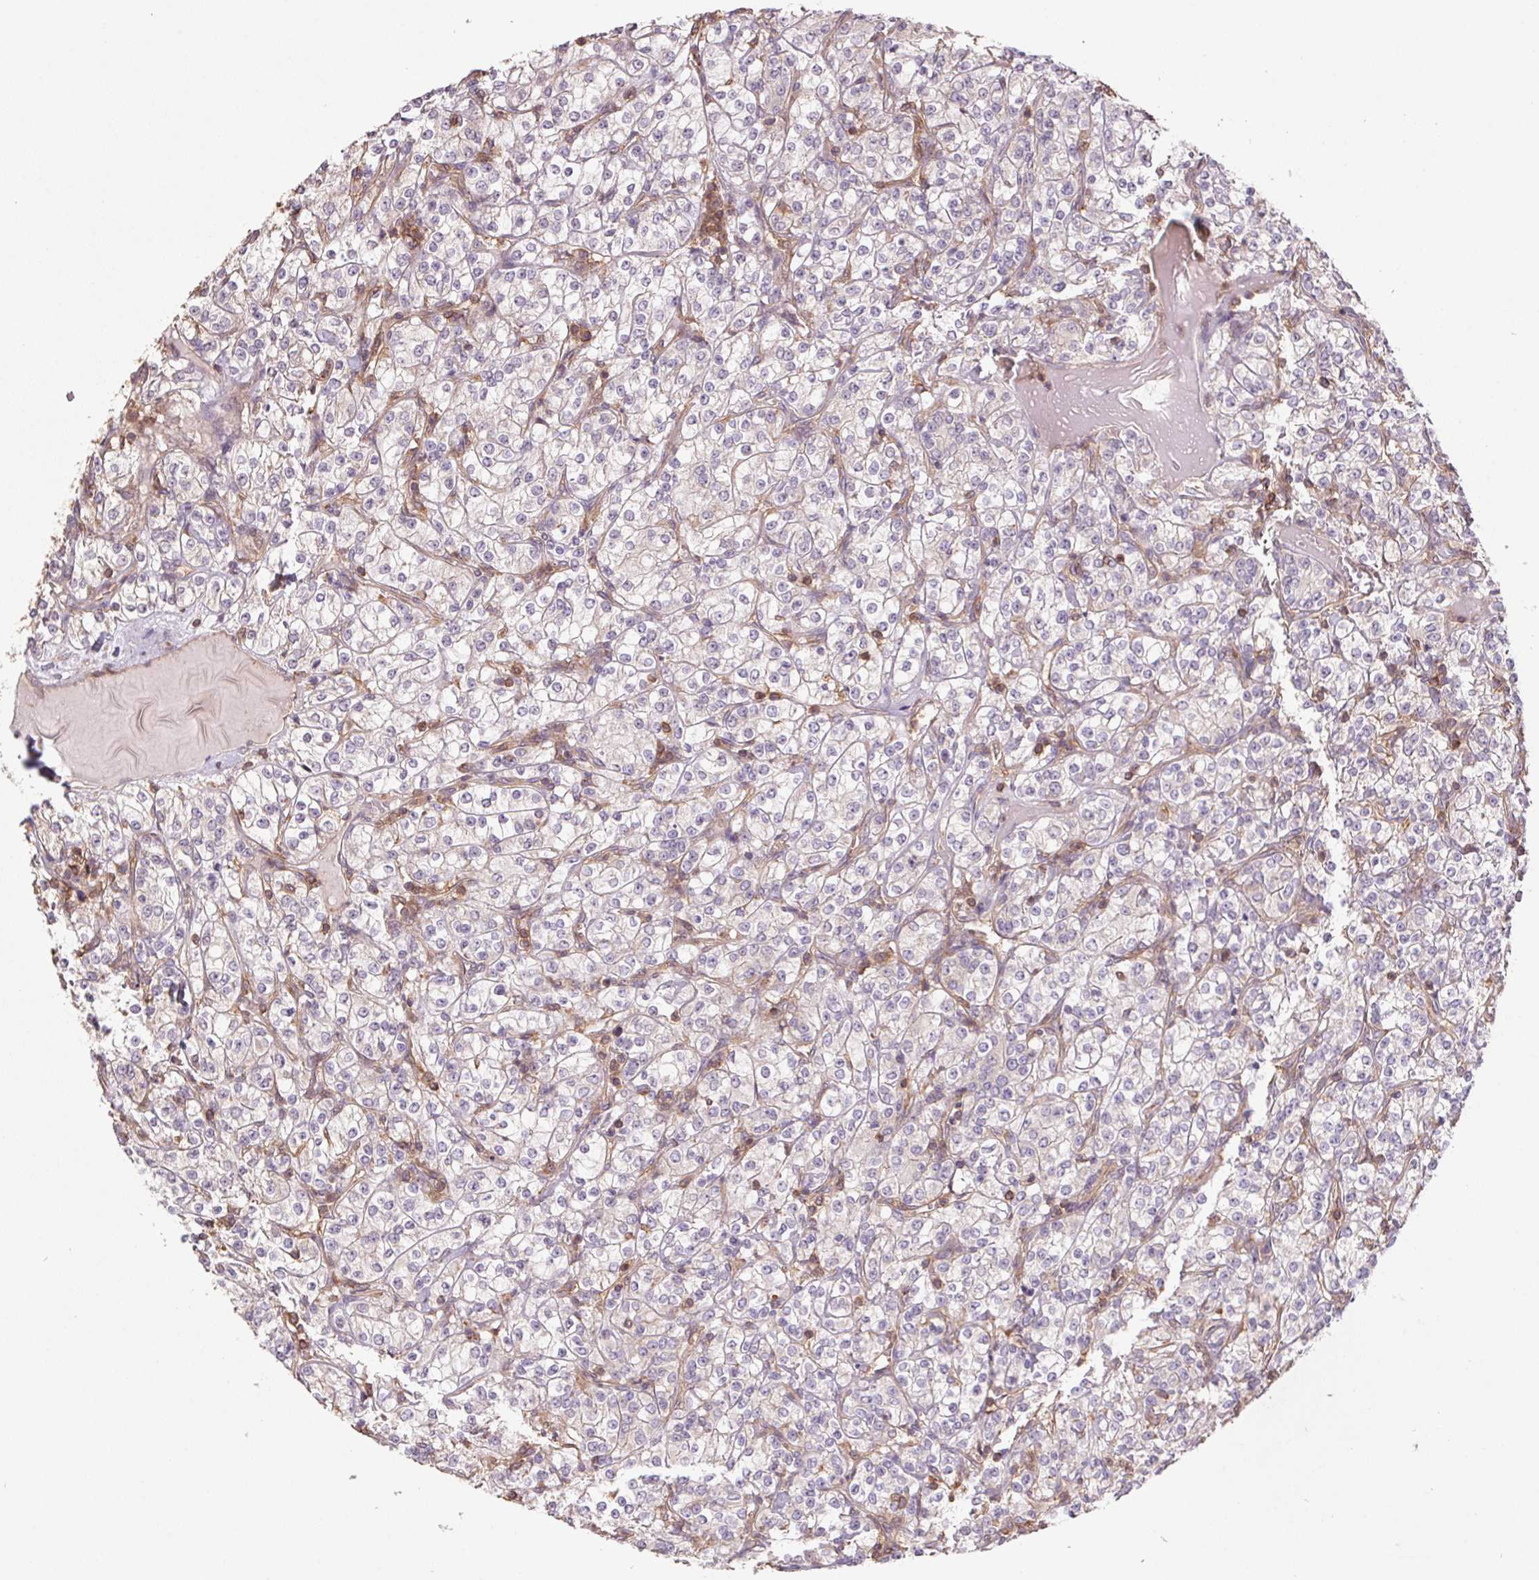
{"staining": {"intensity": "negative", "quantity": "none", "location": "none"}, "tissue": "renal cancer", "cell_type": "Tumor cells", "image_type": "cancer", "snomed": [{"axis": "morphology", "description": "Adenocarcinoma, NOS"}, {"axis": "topography", "description": "Kidney"}], "caption": "The IHC micrograph has no significant expression in tumor cells of adenocarcinoma (renal) tissue. (DAB IHC with hematoxylin counter stain).", "gene": "TUBA3D", "patient": {"sex": "male", "age": 77}}